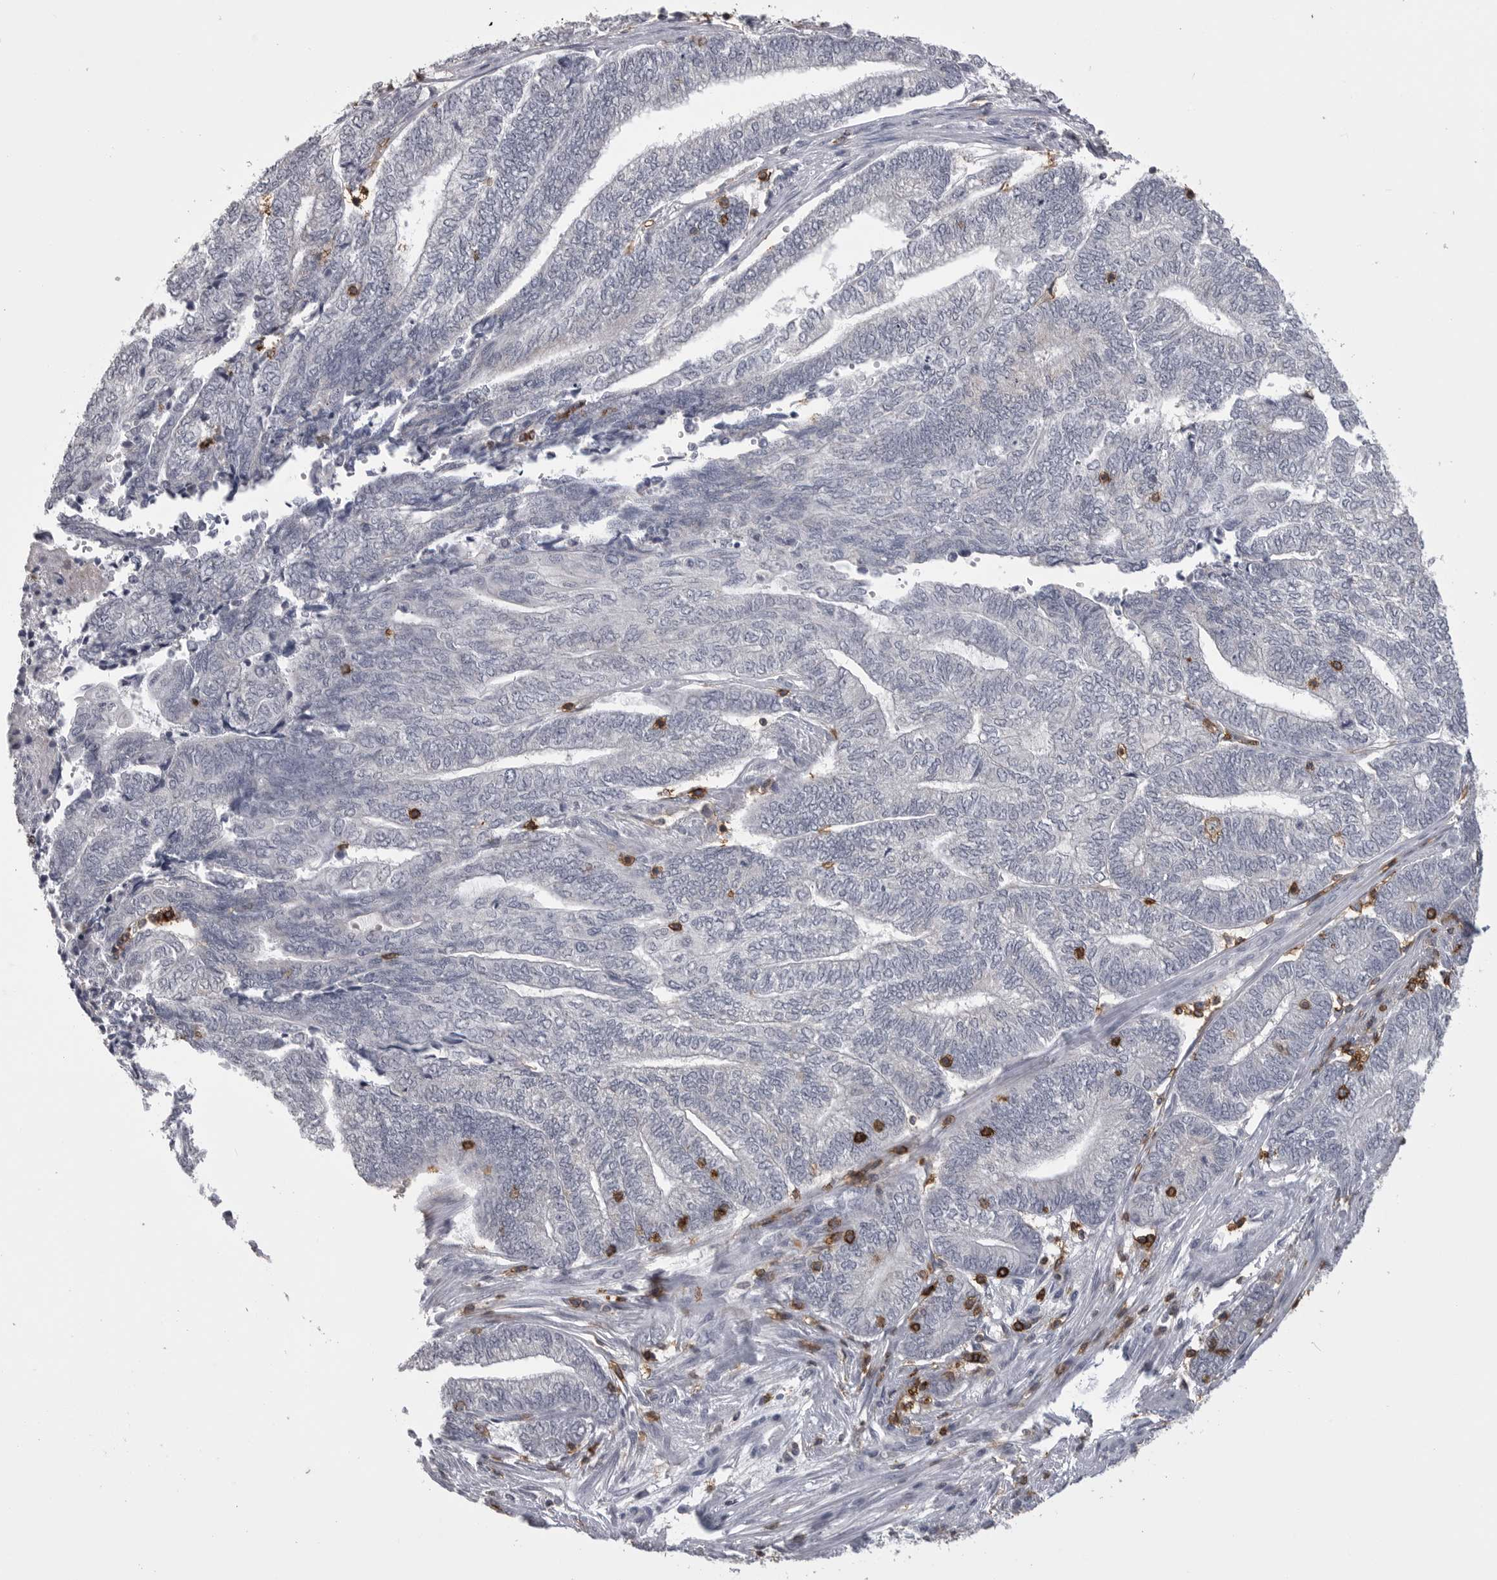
{"staining": {"intensity": "negative", "quantity": "none", "location": "none"}, "tissue": "endometrial cancer", "cell_type": "Tumor cells", "image_type": "cancer", "snomed": [{"axis": "morphology", "description": "Adenocarcinoma, NOS"}, {"axis": "topography", "description": "Uterus"}, {"axis": "topography", "description": "Endometrium"}], "caption": "Human endometrial adenocarcinoma stained for a protein using immunohistochemistry (IHC) exhibits no staining in tumor cells.", "gene": "ITGAL", "patient": {"sex": "female", "age": 70}}